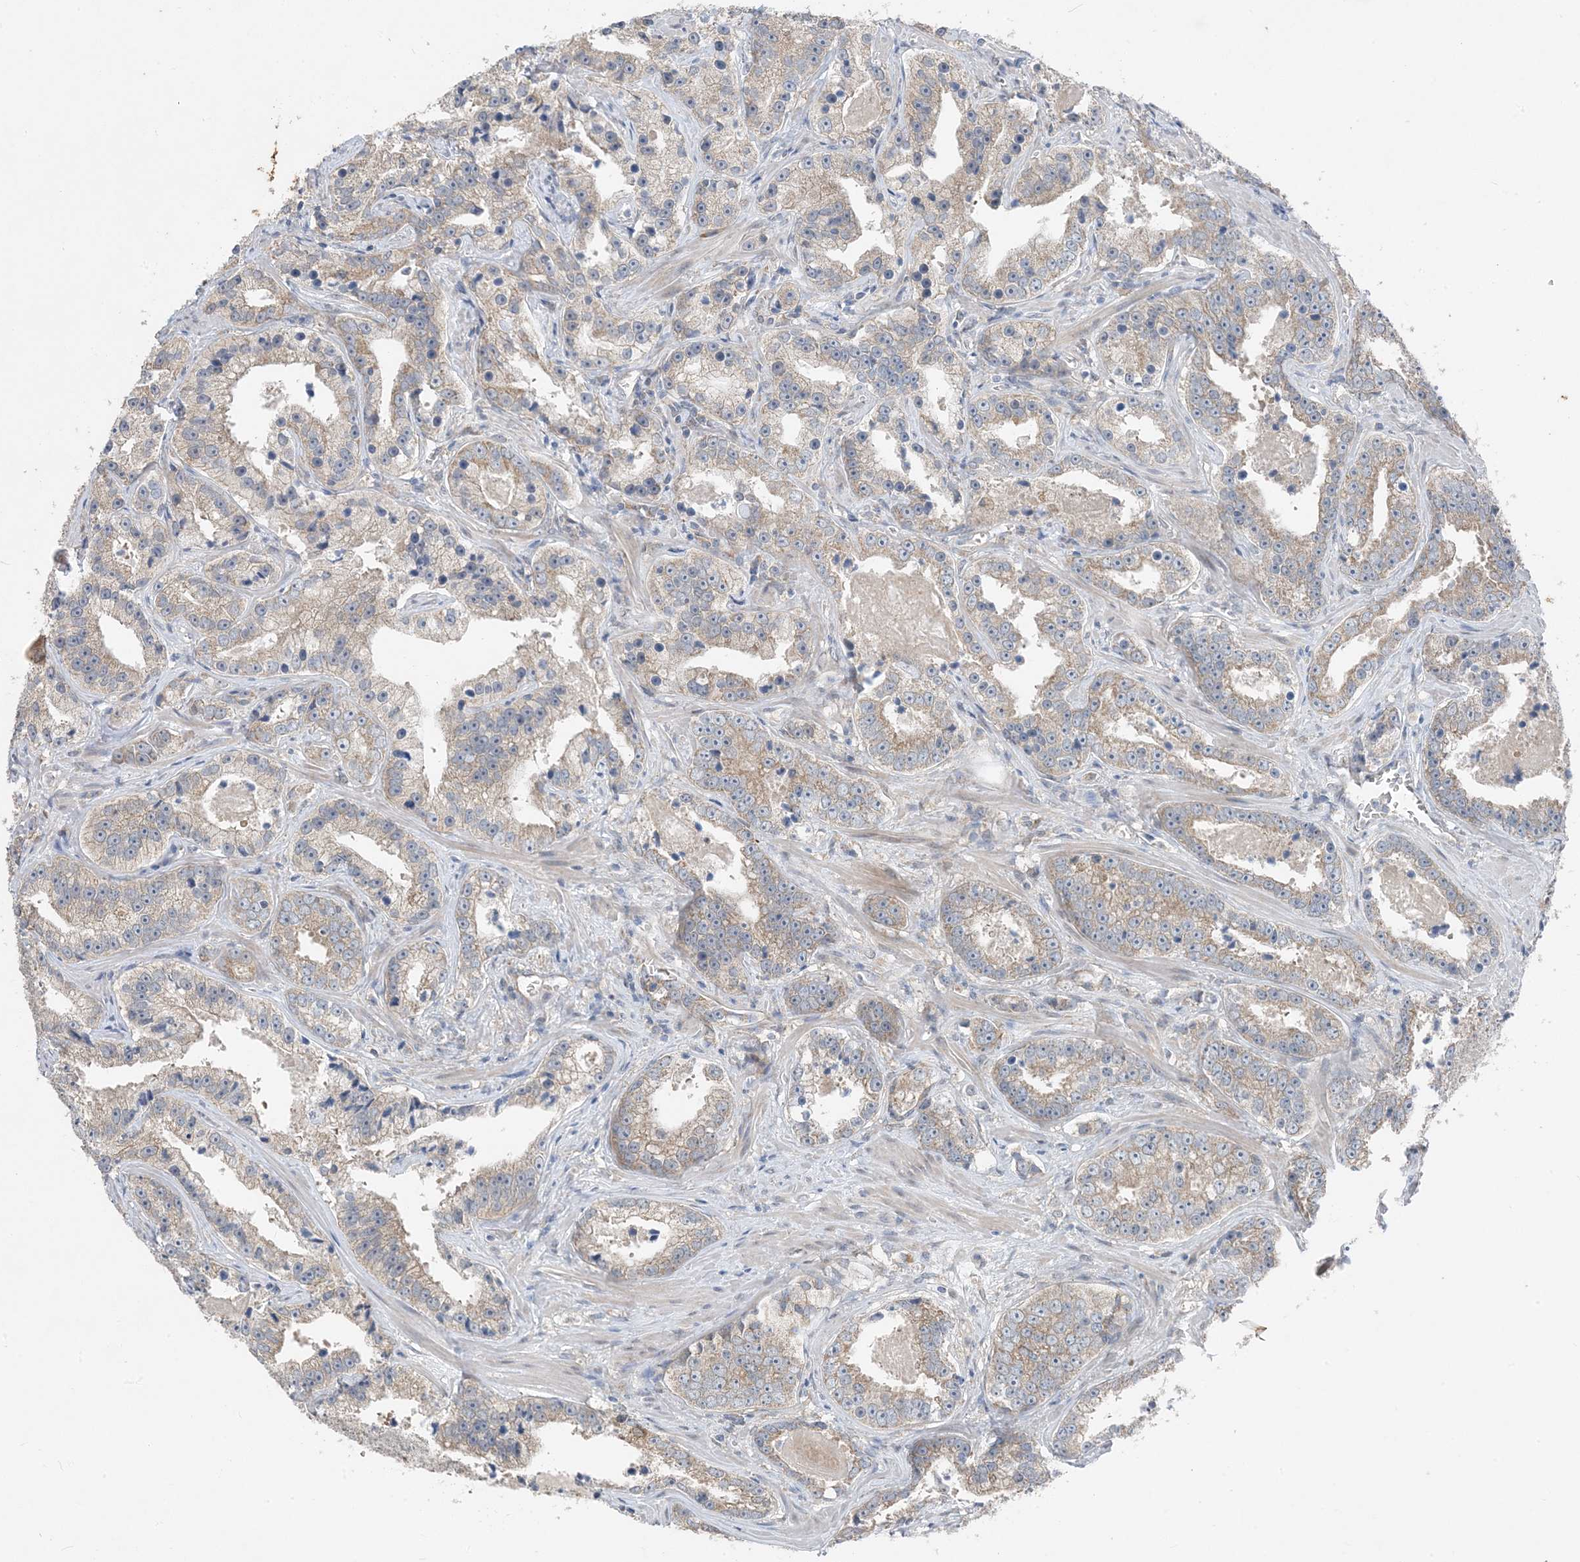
{"staining": {"intensity": "weak", "quantity": ">75%", "location": "cytoplasmic/membranous"}, "tissue": "prostate cancer", "cell_type": "Tumor cells", "image_type": "cancer", "snomed": [{"axis": "morphology", "description": "Adenocarcinoma, High grade"}, {"axis": "topography", "description": "Prostate"}], "caption": "Immunohistochemical staining of human prostate high-grade adenocarcinoma shows low levels of weak cytoplasmic/membranous protein staining in approximately >75% of tumor cells.", "gene": "DHX30", "patient": {"sex": "male", "age": 62}}